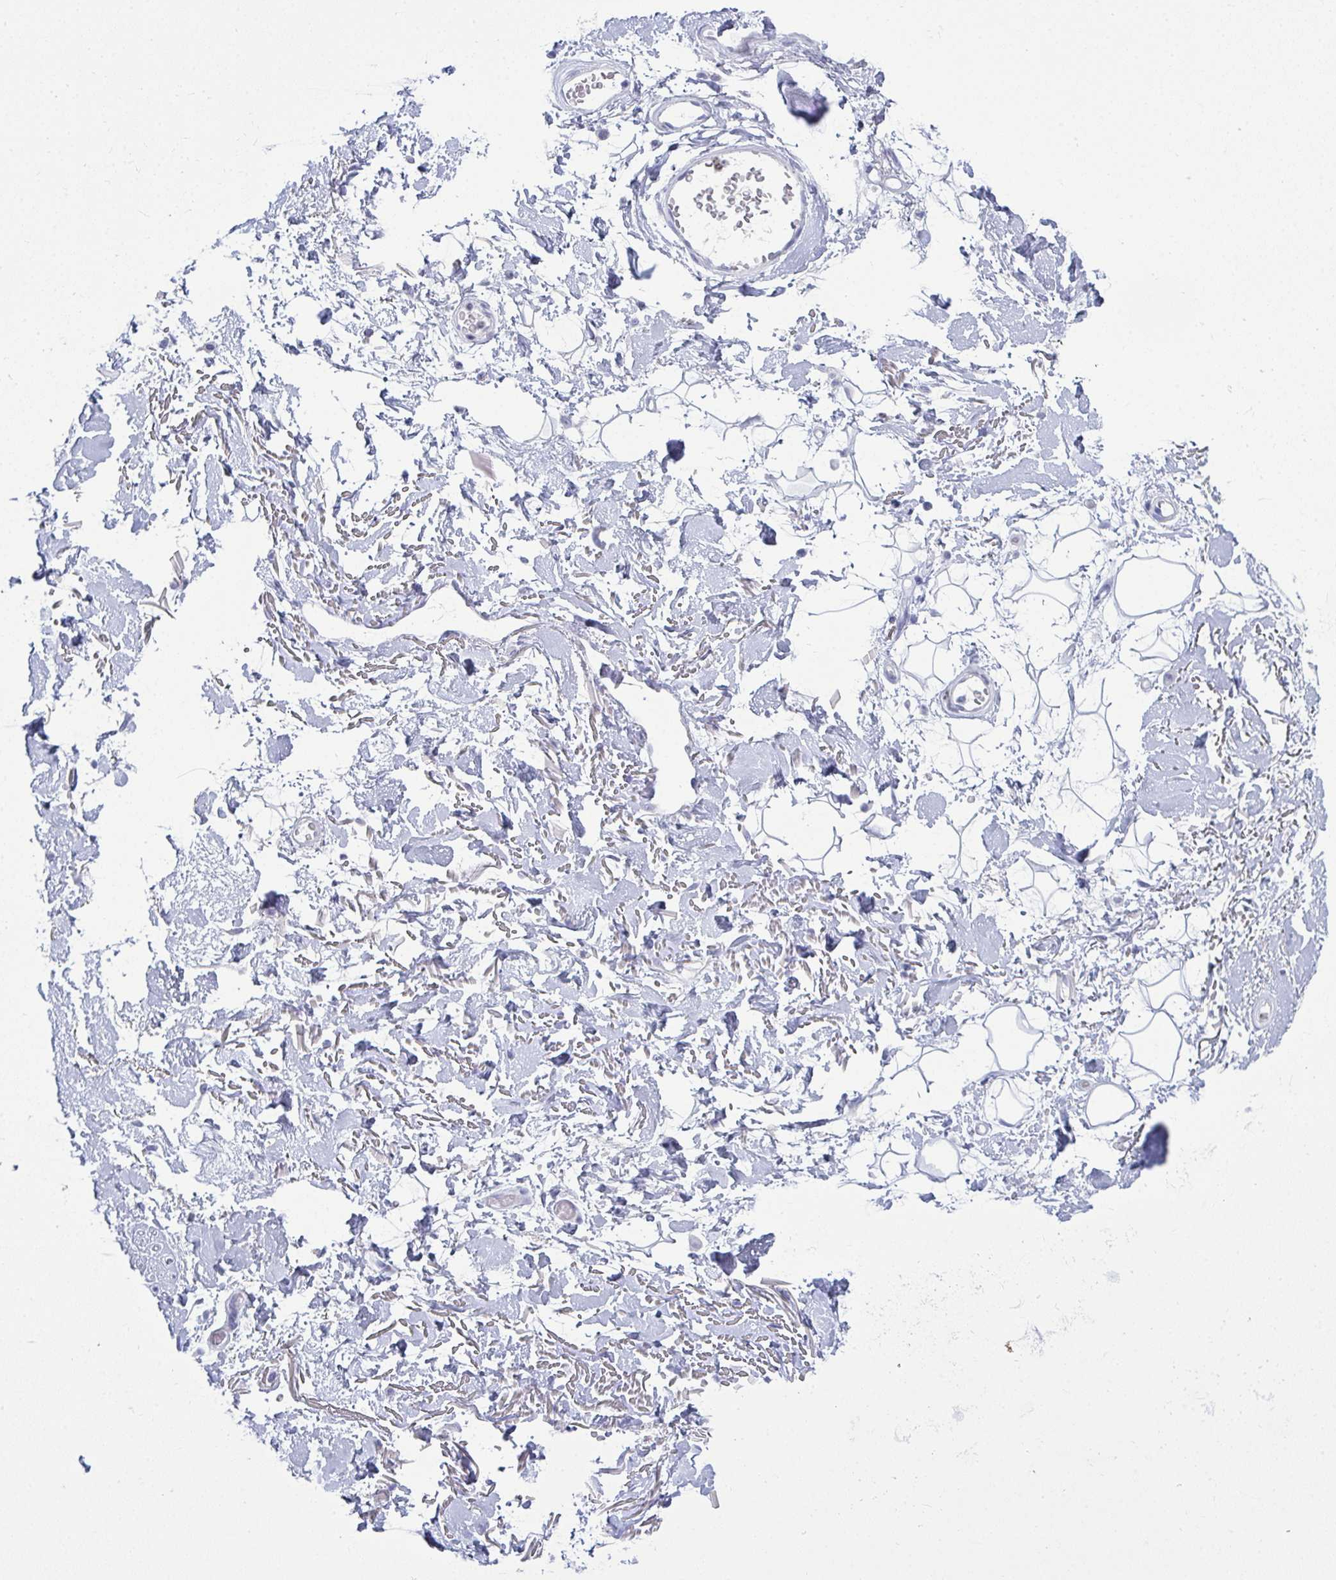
{"staining": {"intensity": "negative", "quantity": "none", "location": "none"}, "tissue": "adipose tissue", "cell_type": "Adipocytes", "image_type": "normal", "snomed": [{"axis": "morphology", "description": "Normal tissue, NOS"}, {"axis": "topography", "description": "Anal"}, {"axis": "topography", "description": "Peripheral nerve tissue"}], "caption": "An image of human adipose tissue is negative for staining in adipocytes. Nuclei are stained in blue.", "gene": "SERPINB10", "patient": {"sex": "male", "age": 78}}